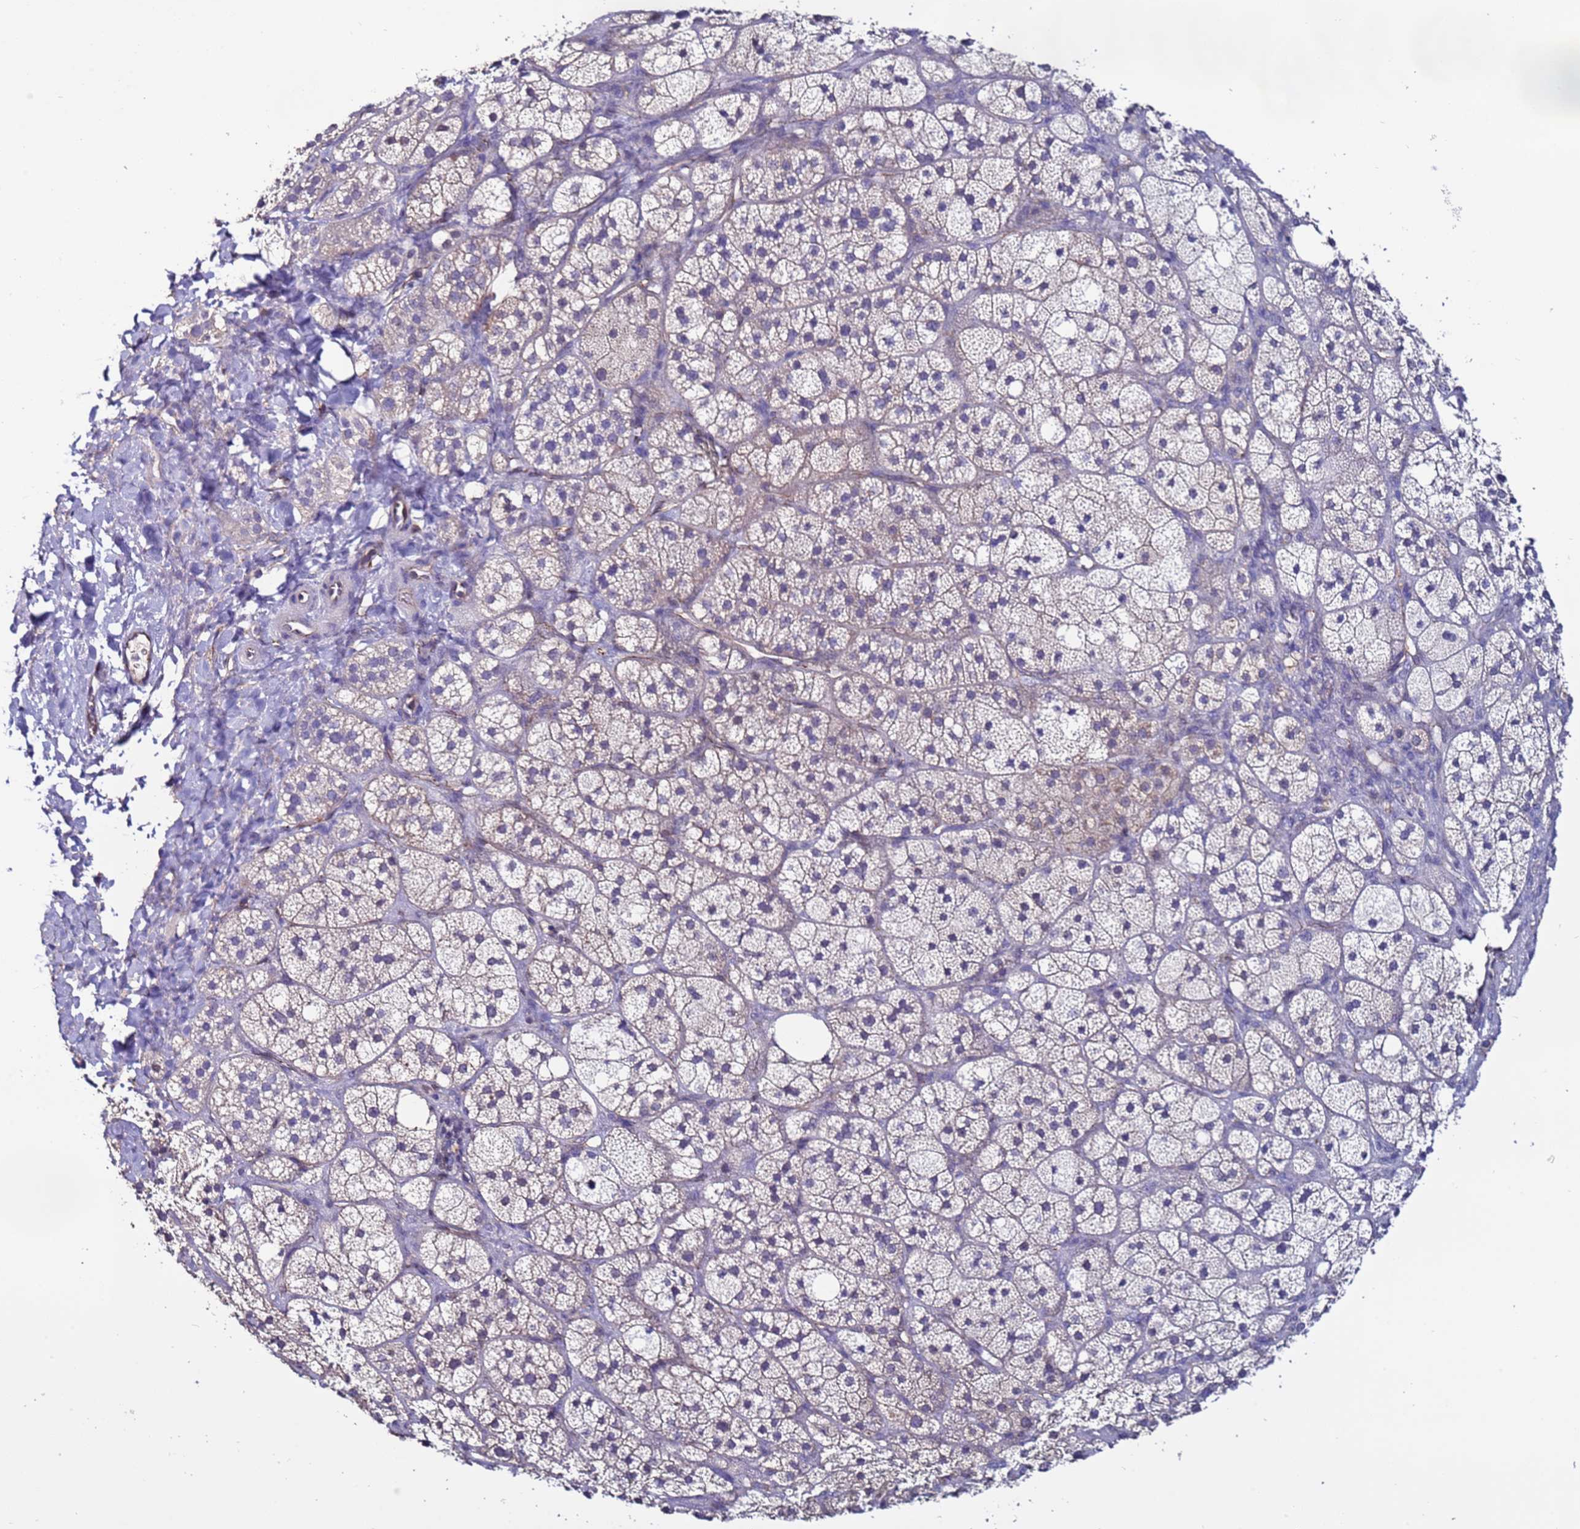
{"staining": {"intensity": "negative", "quantity": "none", "location": "none"}, "tissue": "adrenal gland", "cell_type": "Glandular cells", "image_type": "normal", "snomed": [{"axis": "morphology", "description": "Normal tissue, NOS"}, {"axis": "topography", "description": "Adrenal gland"}], "caption": "The image shows no significant positivity in glandular cells of adrenal gland. Brightfield microscopy of immunohistochemistry (IHC) stained with DAB (brown) and hematoxylin (blue), captured at high magnification.", "gene": "TENM3", "patient": {"sex": "male", "age": 61}}